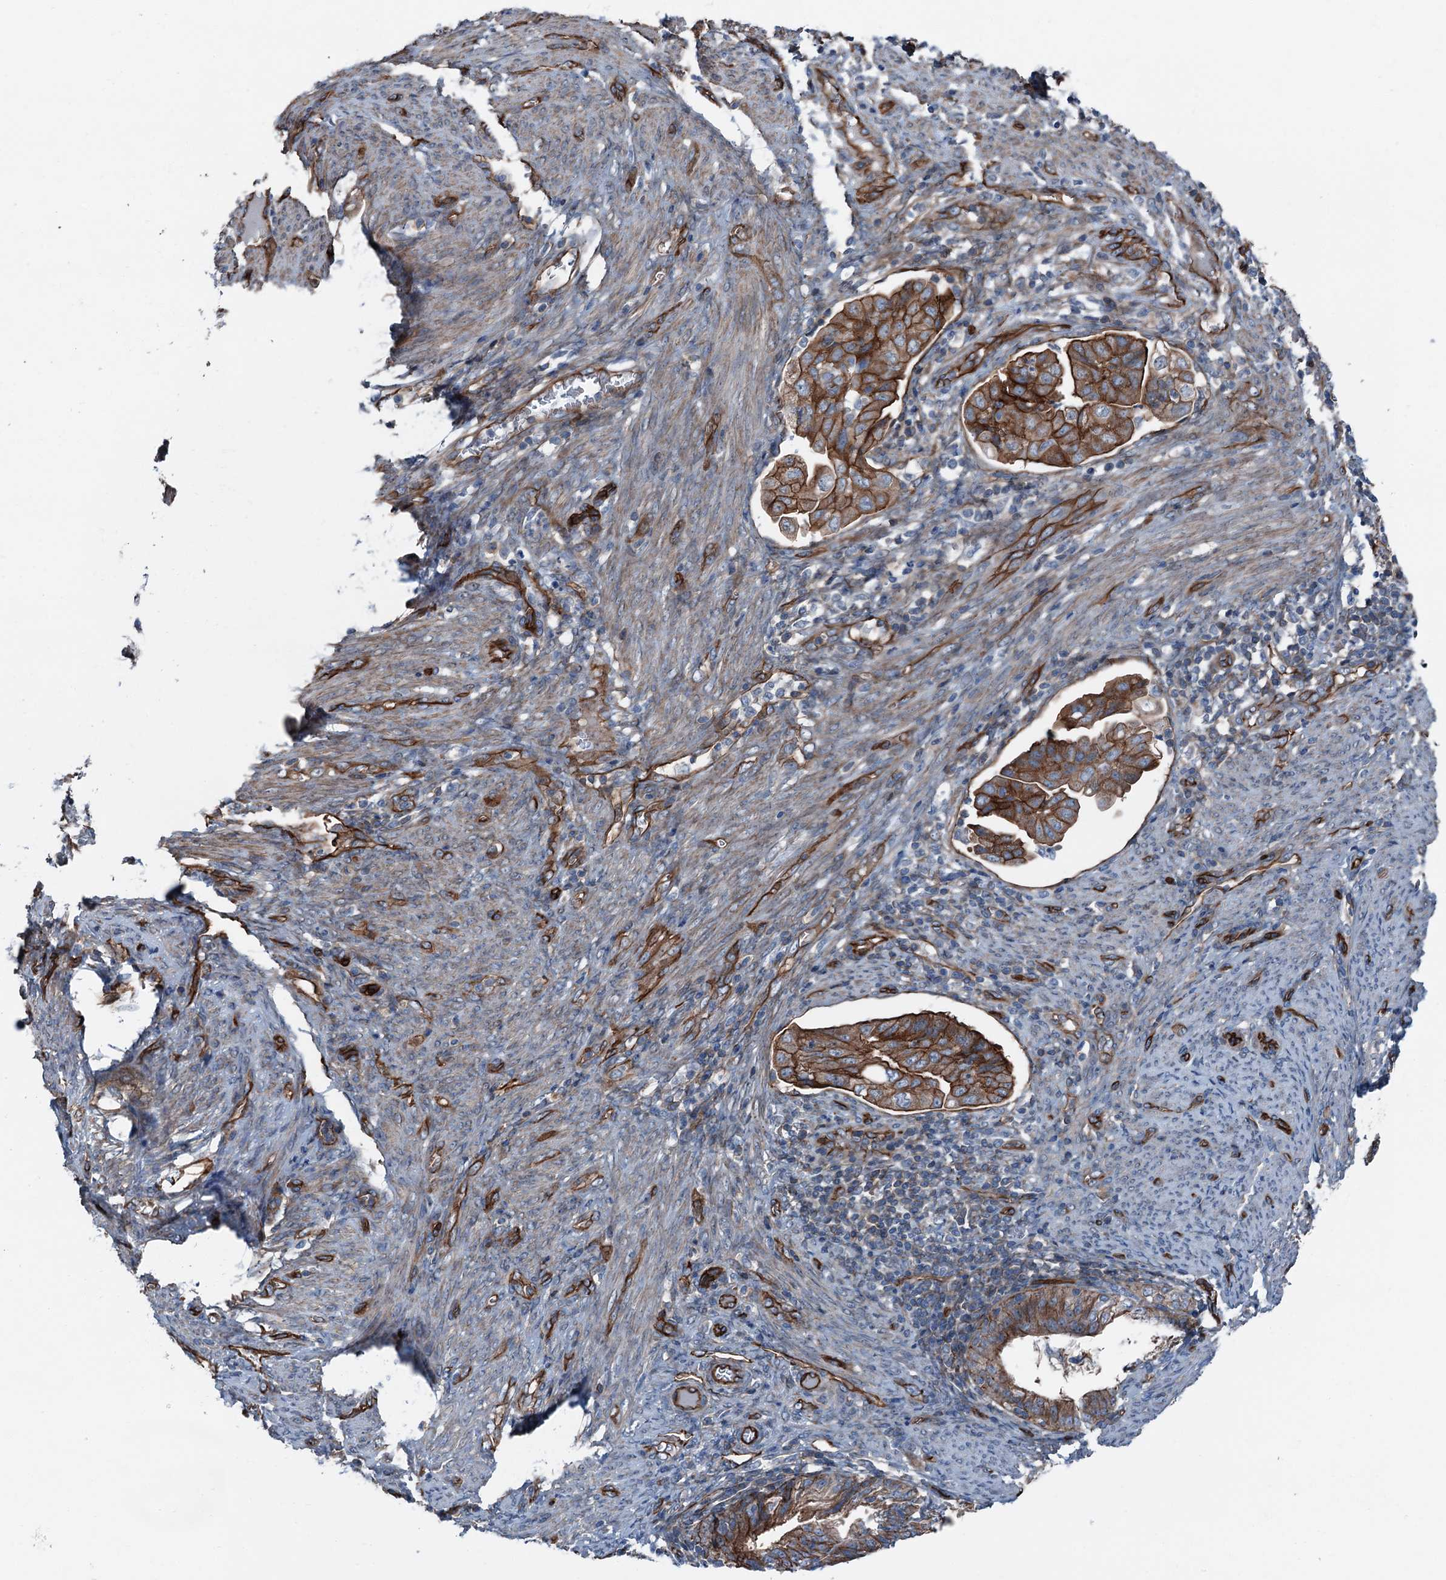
{"staining": {"intensity": "strong", "quantity": ">75%", "location": "cytoplasmic/membranous"}, "tissue": "endometrial cancer", "cell_type": "Tumor cells", "image_type": "cancer", "snomed": [{"axis": "morphology", "description": "Adenocarcinoma, NOS"}, {"axis": "topography", "description": "Endometrium"}], "caption": "Immunohistochemical staining of endometrial adenocarcinoma exhibits high levels of strong cytoplasmic/membranous positivity in approximately >75% of tumor cells.", "gene": "NMRAL1", "patient": {"sex": "female", "age": 51}}